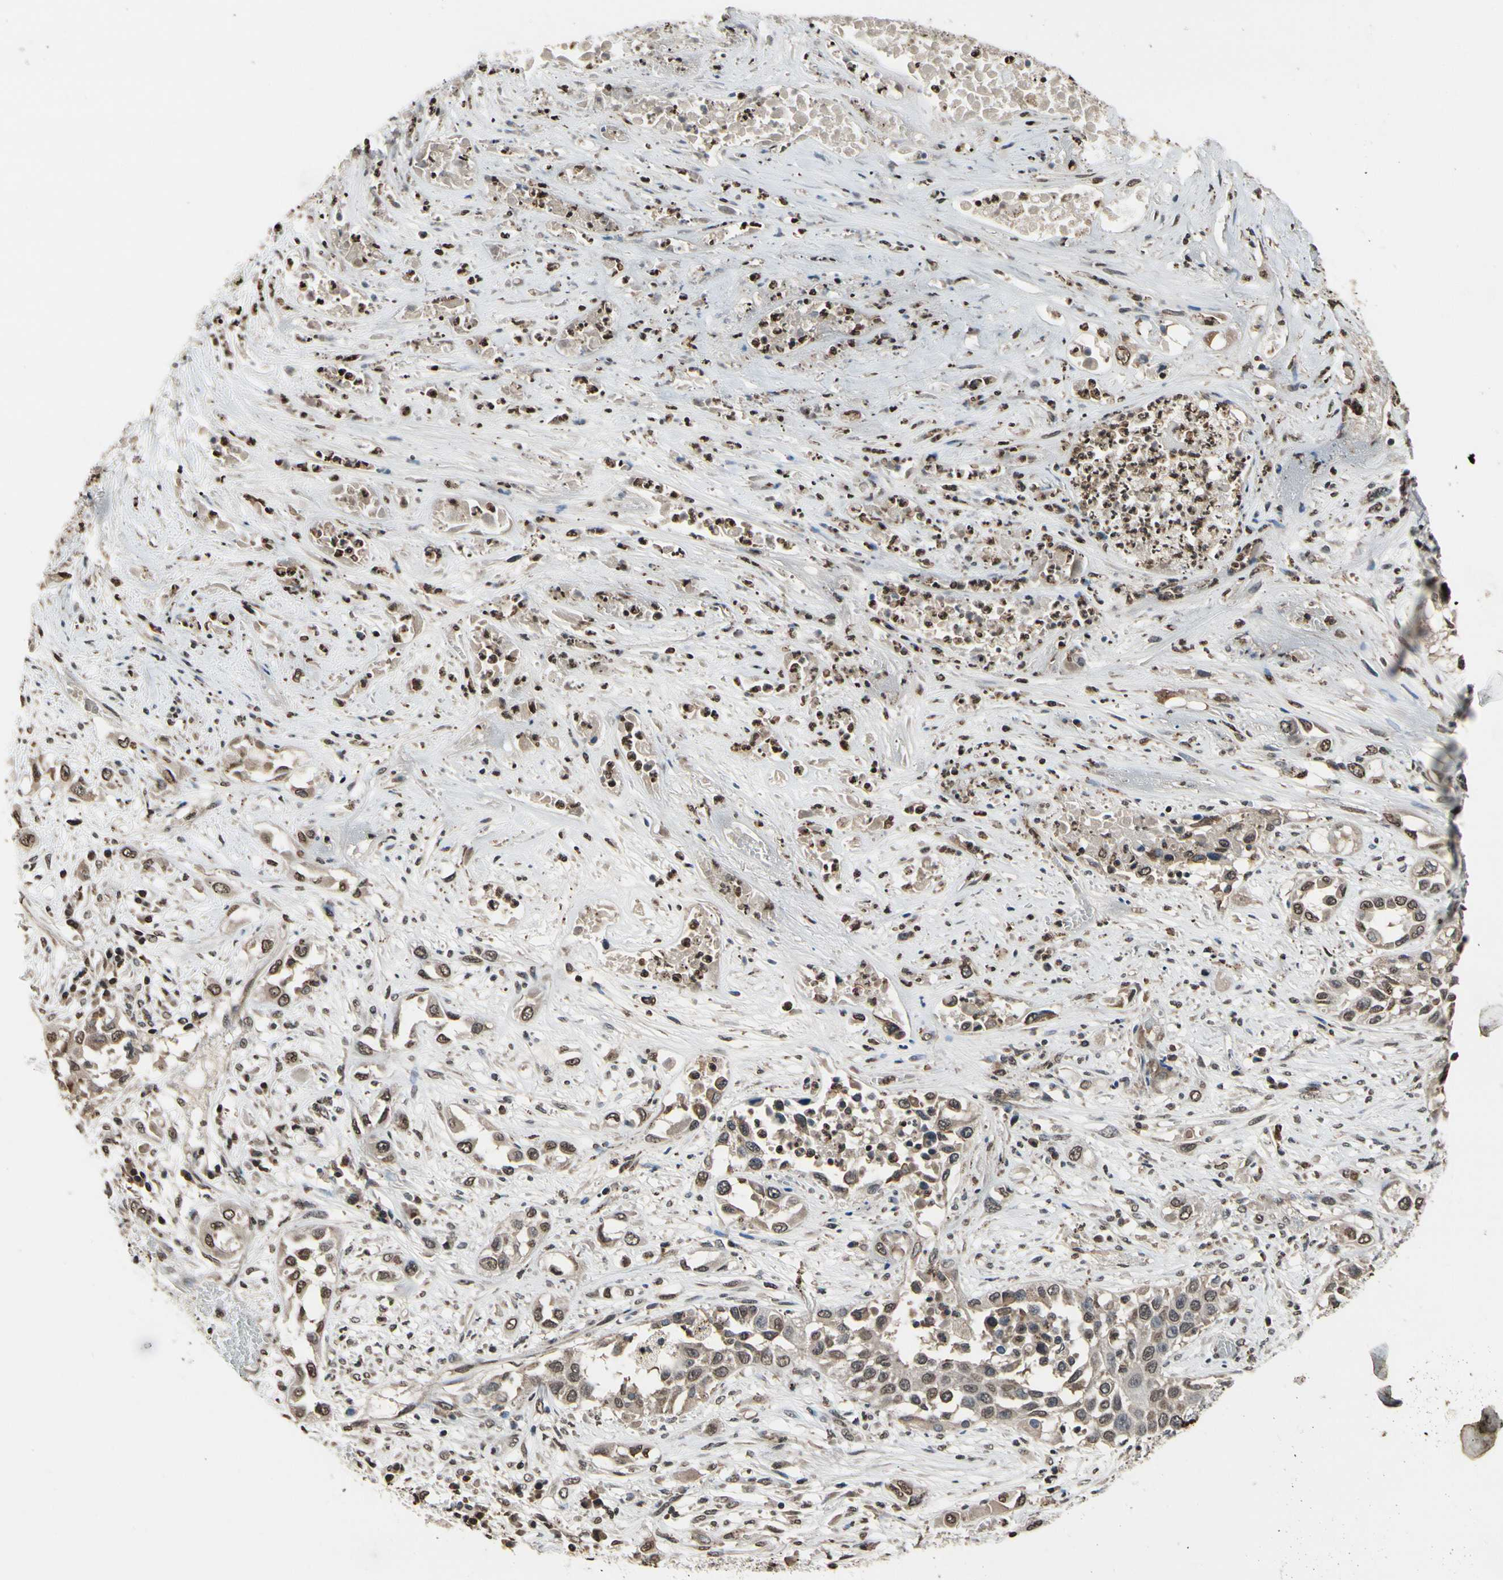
{"staining": {"intensity": "weak", "quantity": "25%-75%", "location": "cytoplasmic/membranous"}, "tissue": "lung cancer", "cell_type": "Tumor cells", "image_type": "cancer", "snomed": [{"axis": "morphology", "description": "Squamous cell carcinoma, NOS"}, {"axis": "topography", "description": "Lung"}], "caption": "Tumor cells display weak cytoplasmic/membranous staining in about 25%-75% of cells in lung cancer (squamous cell carcinoma). The staining is performed using DAB (3,3'-diaminobenzidine) brown chromogen to label protein expression. The nuclei are counter-stained blue using hematoxylin.", "gene": "HIPK2", "patient": {"sex": "male", "age": 71}}